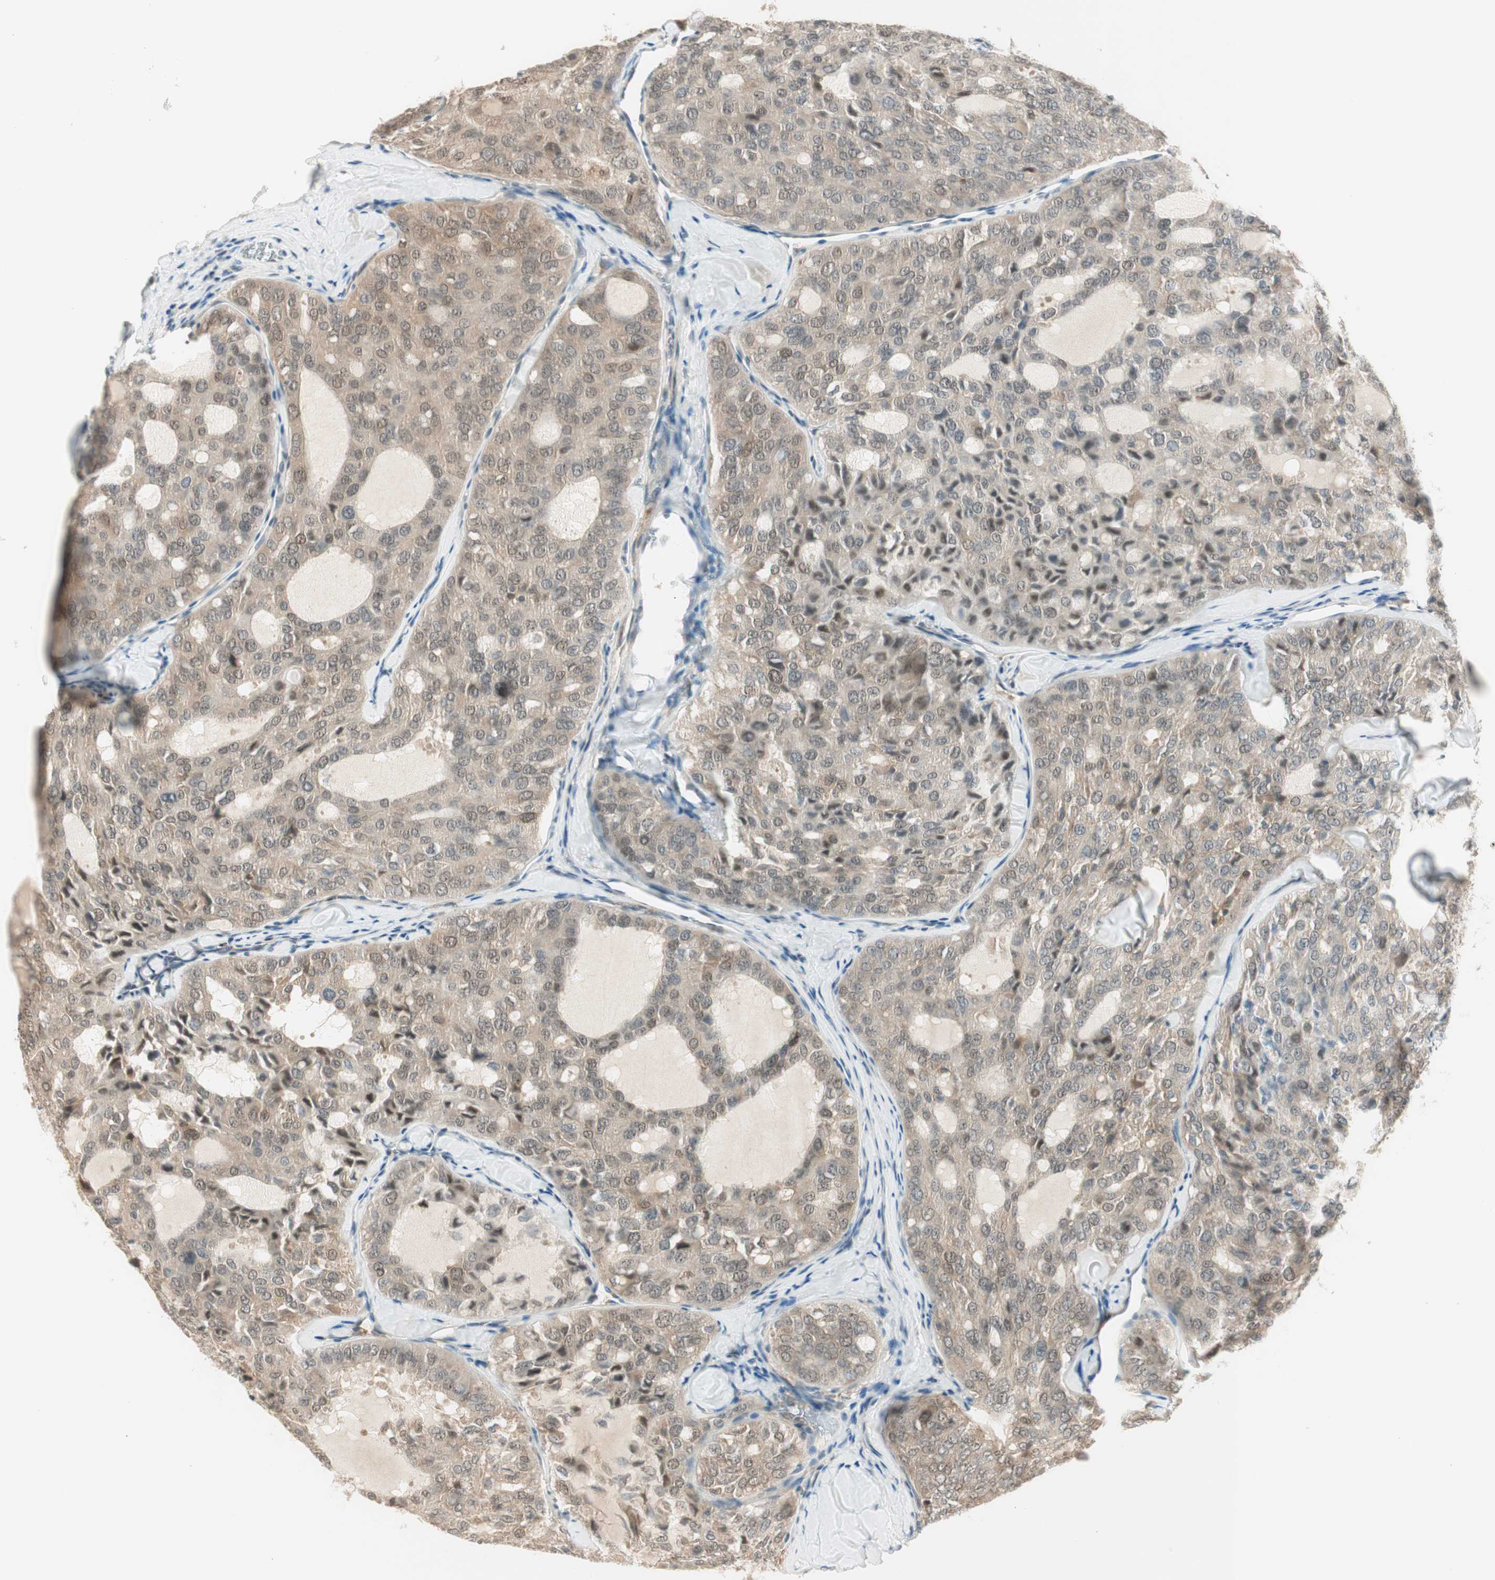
{"staining": {"intensity": "negative", "quantity": "none", "location": "none"}, "tissue": "thyroid cancer", "cell_type": "Tumor cells", "image_type": "cancer", "snomed": [{"axis": "morphology", "description": "Follicular adenoma carcinoma, NOS"}, {"axis": "topography", "description": "Thyroid gland"}], "caption": "Thyroid cancer (follicular adenoma carcinoma) was stained to show a protein in brown. There is no significant staining in tumor cells. (DAB IHC, high magnification).", "gene": "IPO5", "patient": {"sex": "male", "age": 75}}